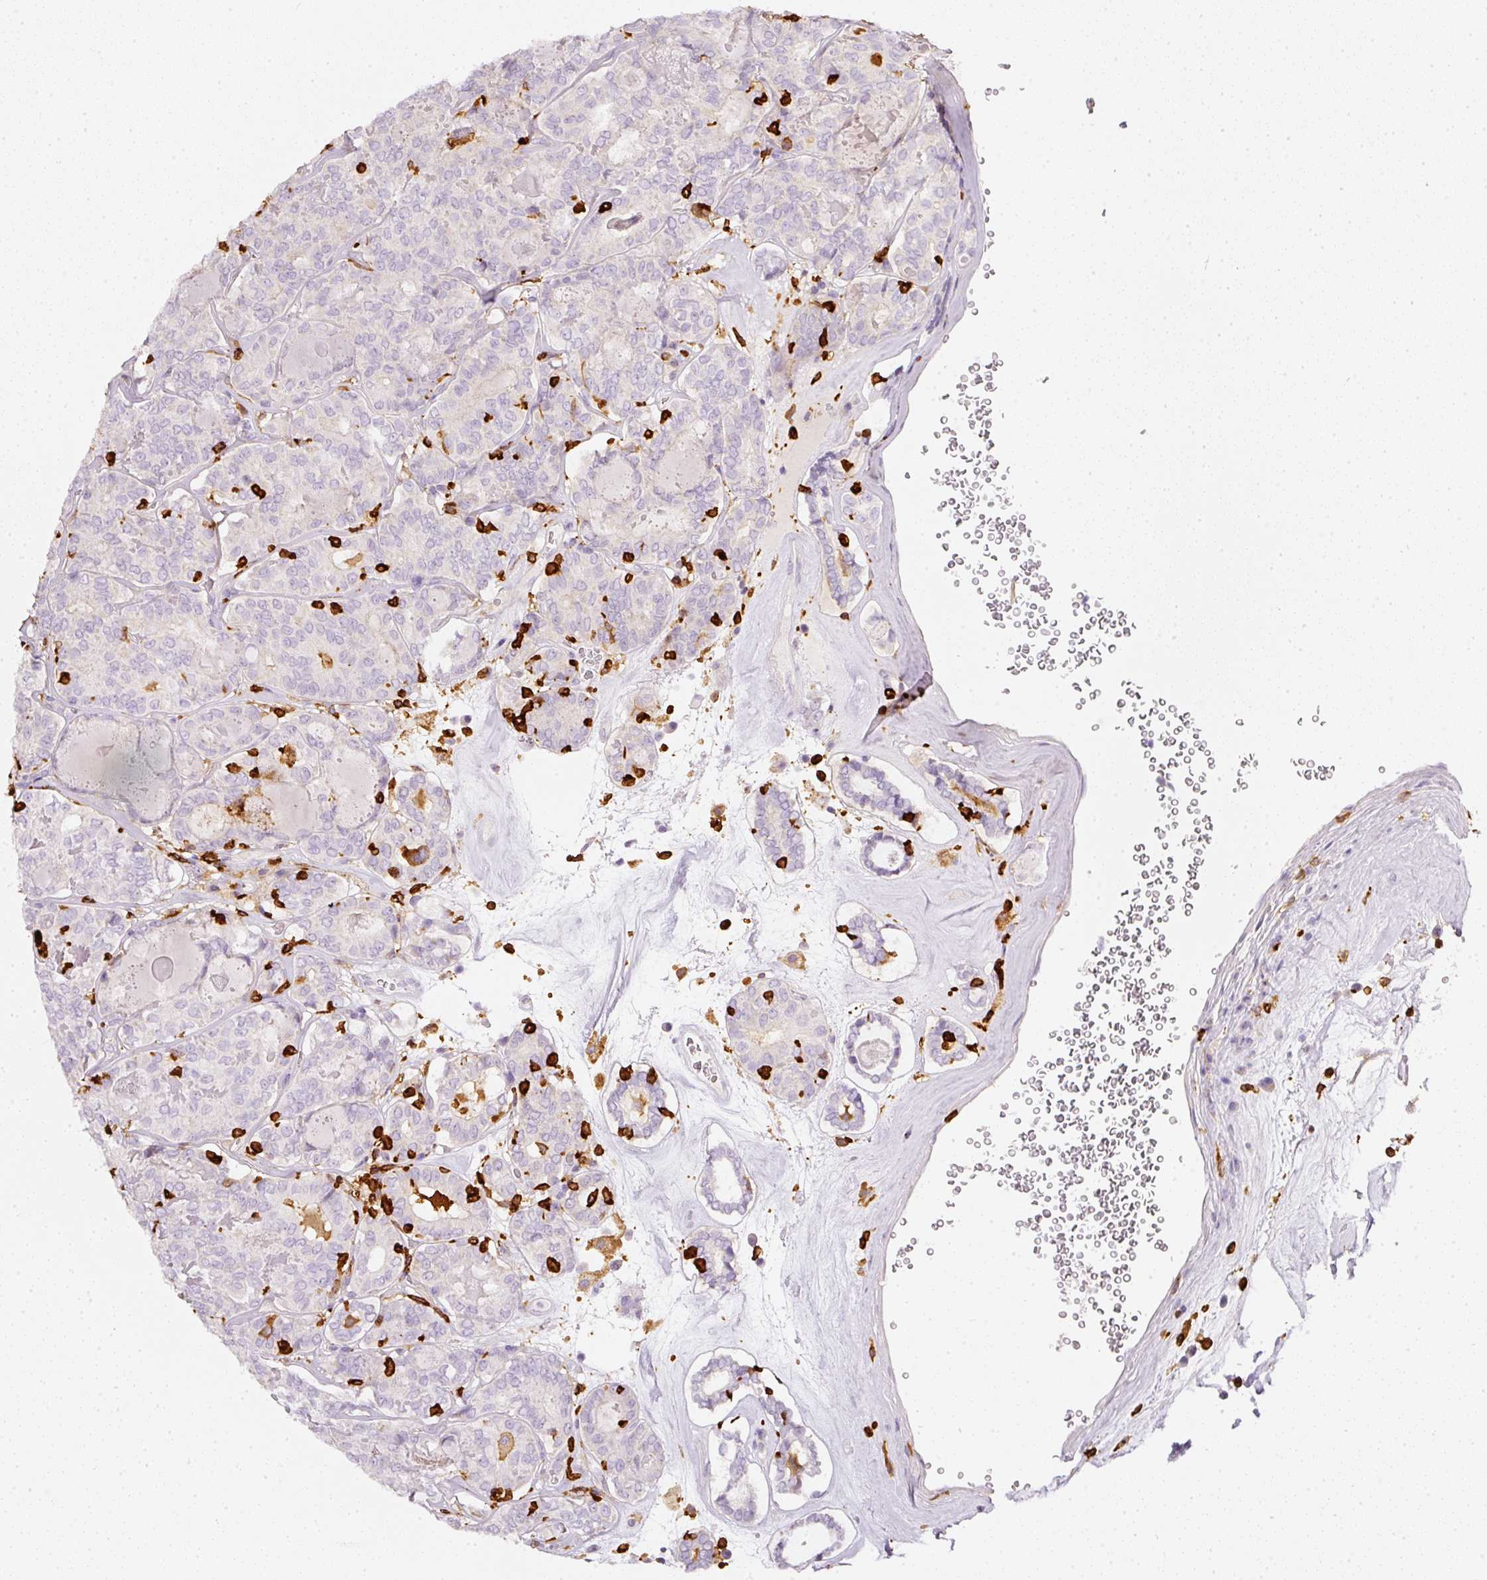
{"staining": {"intensity": "negative", "quantity": "none", "location": "none"}, "tissue": "thyroid cancer", "cell_type": "Tumor cells", "image_type": "cancer", "snomed": [{"axis": "morphology", "description": "Papillary adenocarcinoma, NOS"}, {"axis": "topography", "description": "Thyroid gland"}], "caption": "Immunohistochemistry micrograph of neoplastic tissue: thyroid papillary adenocarcinoma stained with DAB (3,3'-diaminobenzidine) displays no significant protein positivity in tumor cells.", "gene": "EVL", "patient": {"sex": "female", "age": 72}}